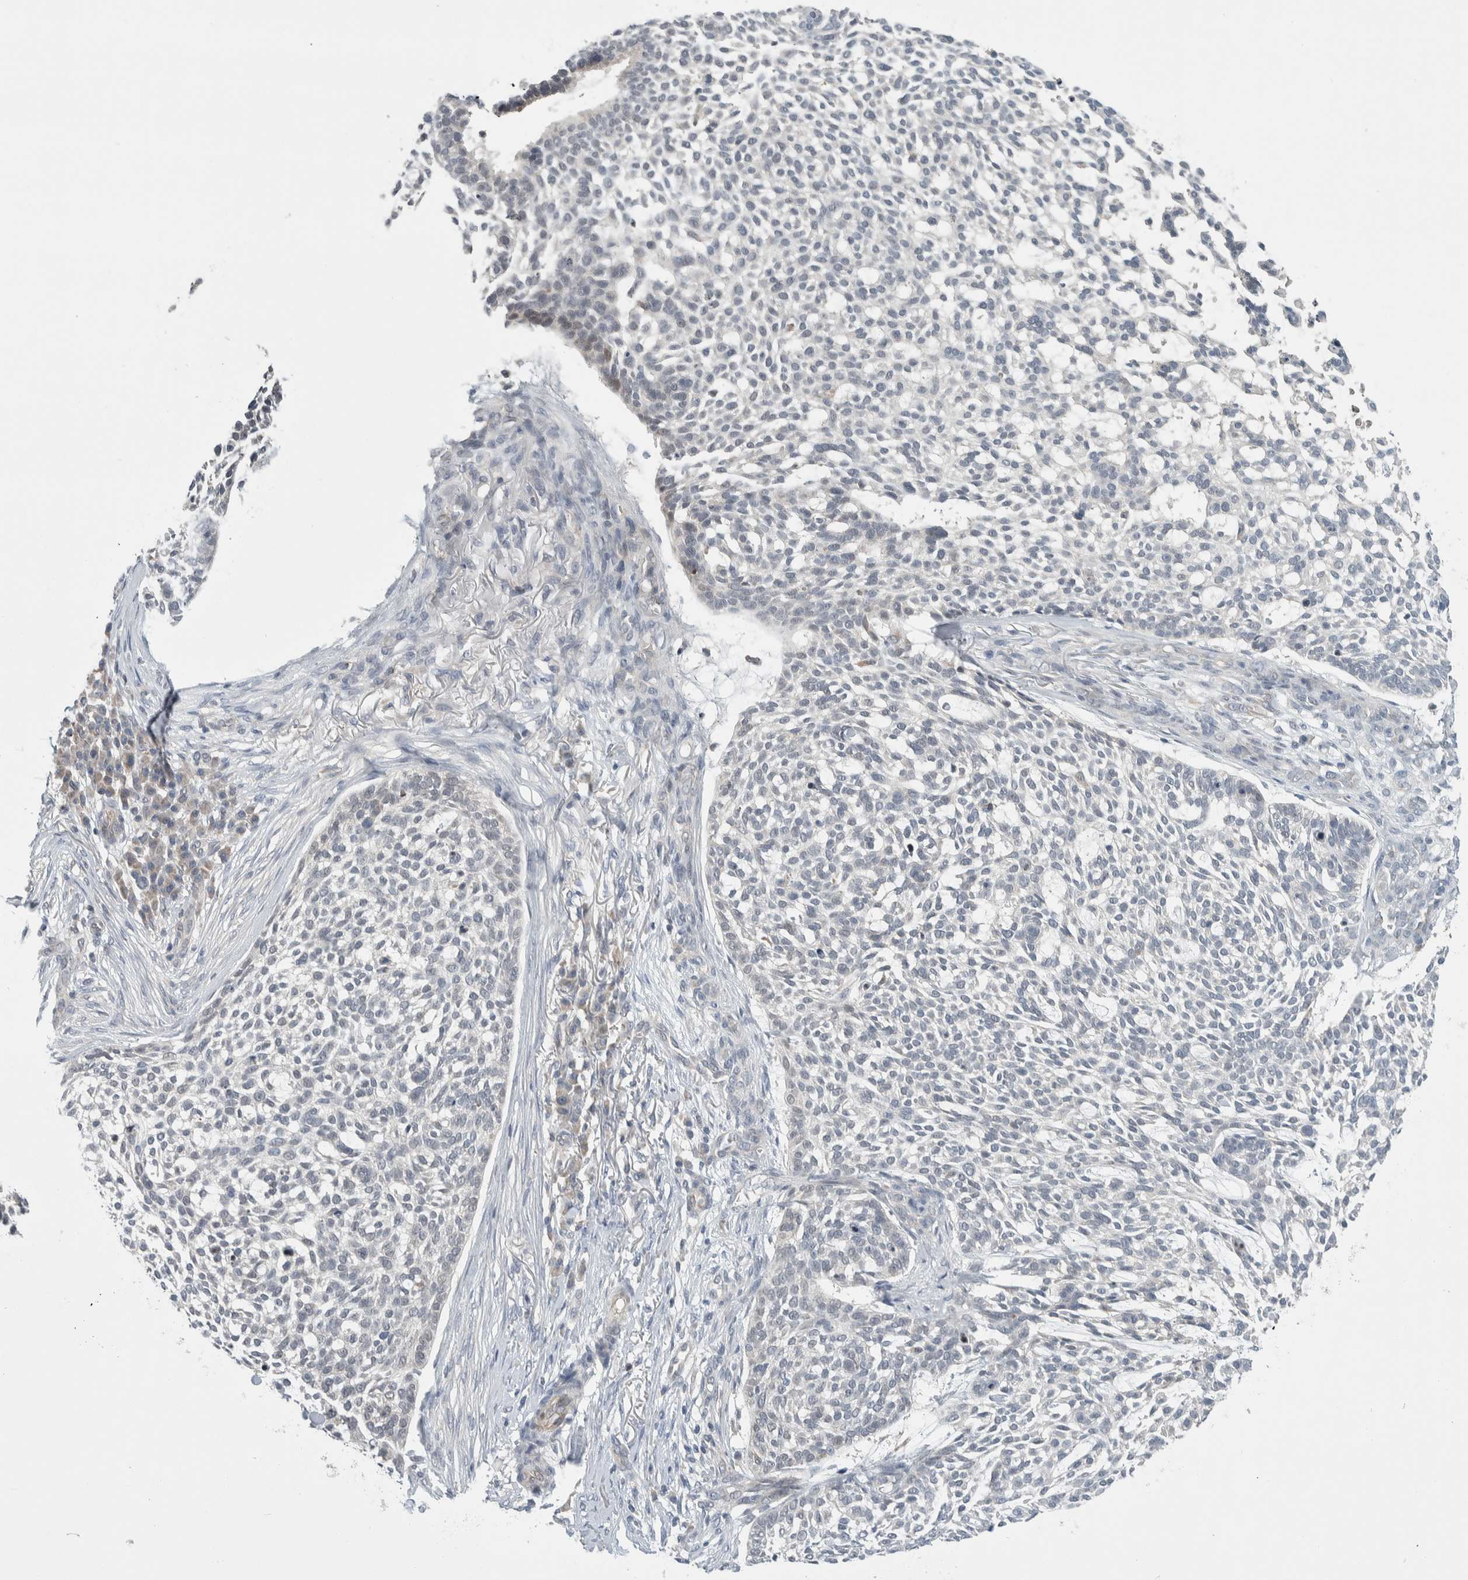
{"staining": {"intensity": "negative", "quantity": "none", "location": "none"}, "tissue": "skin cancer", "cell_type": "Tumor cells", "image_type": "cancer", "snomed": [{"axis": "morphology", "description": "Basal cell carcinoma"}, {"axis": "topography", "description": "Skin"}], "caption": "Human basal cell carcinoma (skin) stained for a protein using immunohistochemistry (IHC) demonstrates no expression in tumor cells.", "gene": "SHPK", "patient": {"sex": "female", "age": 64}}